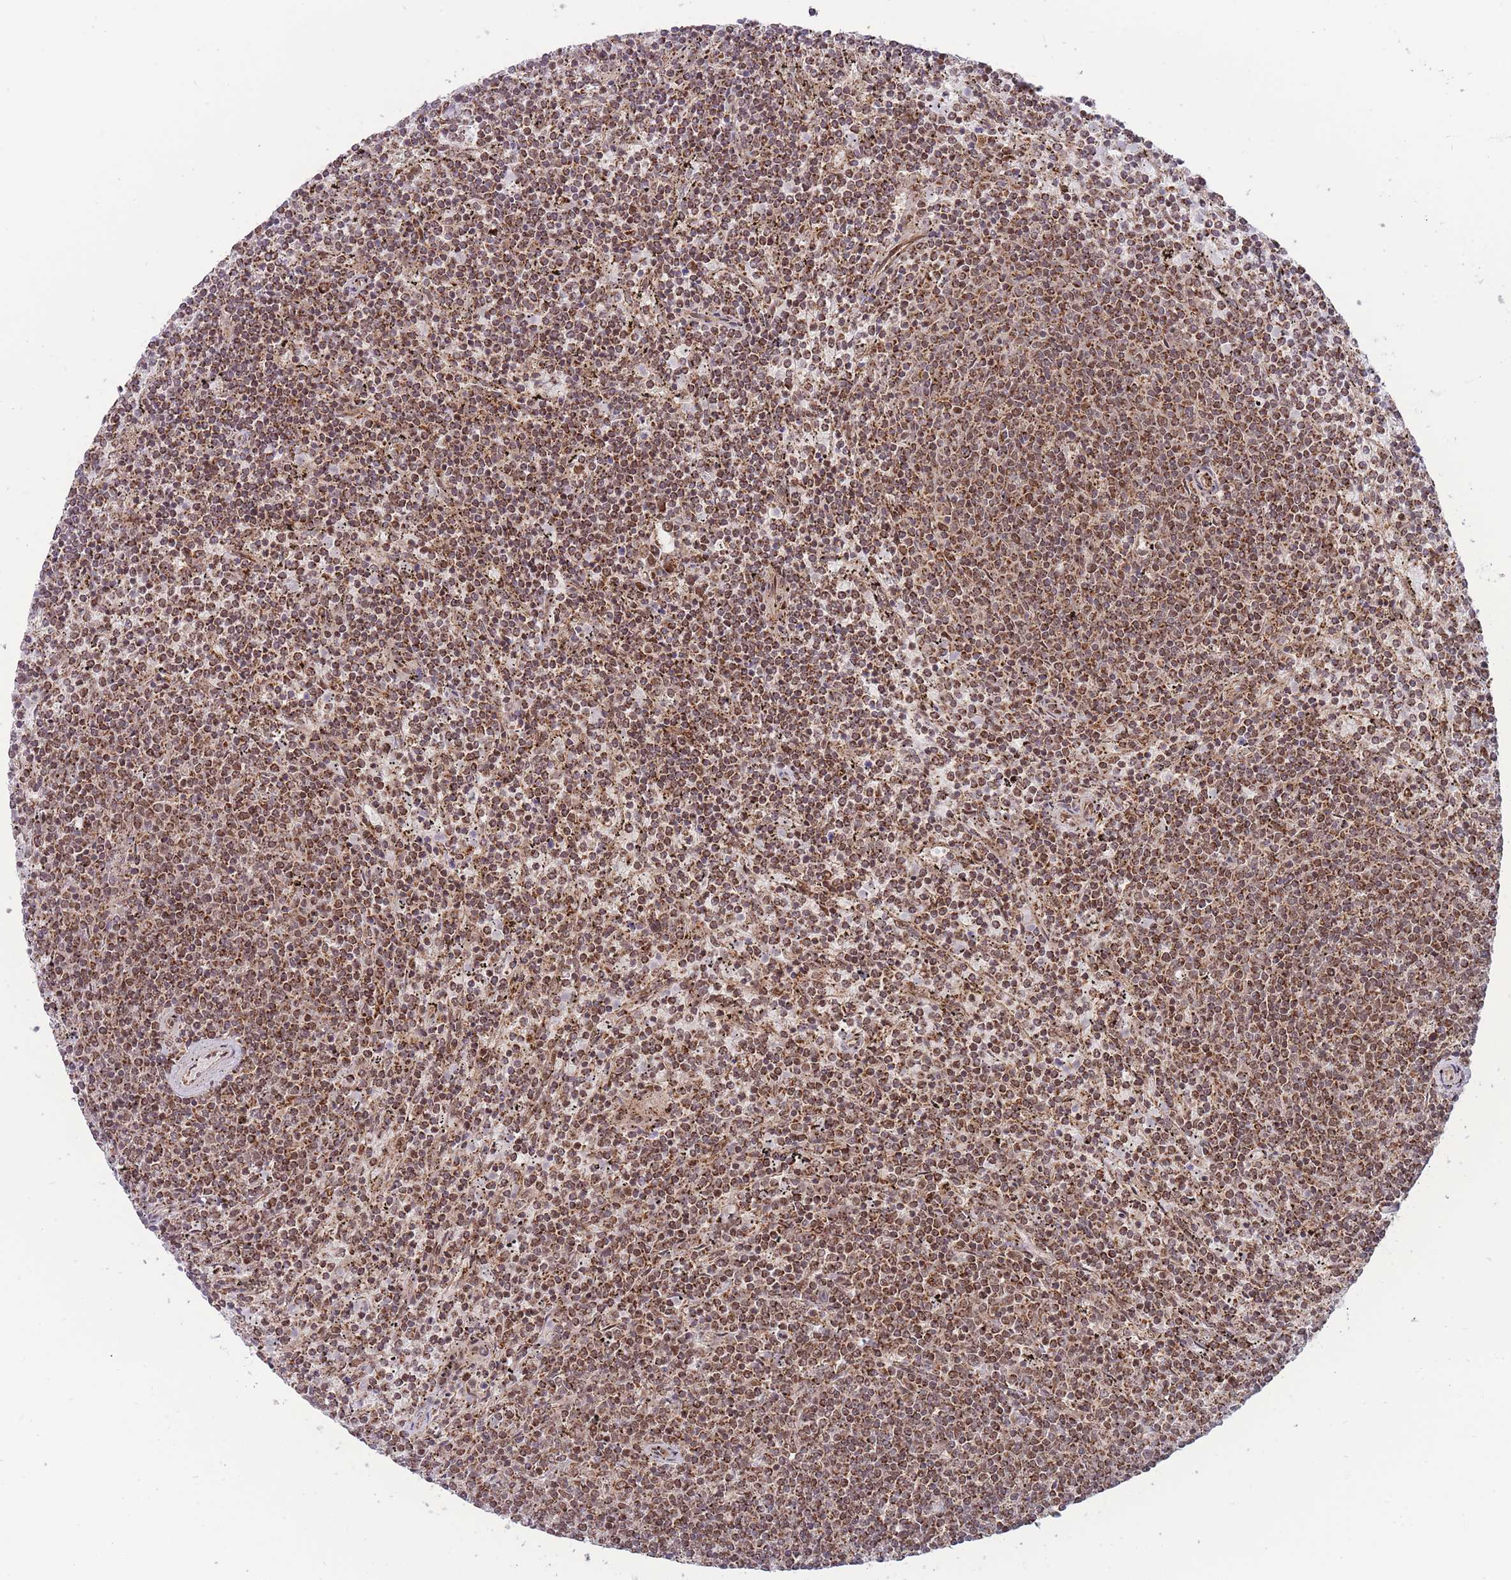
{"staining": {"intensity": "moderate", "quantity": ">75%", "location": "nuclear"}, "tissue": "lymphoma", "cell_type": "Tumor cells", "image_type": "cancer", "snomed": [{"axis": "morphology", "description": "Malignant lymphoma, non-Hodgkin's type, Low grade"}, {"axis": "topography", "description": "Spleen"}], "caption": "Protein positivity by IHC demonstrates moderate nuclear expression in about >75% of tumor cells in low-grade malignant lymphoma, non-Hodgkin's type.", "gene": "BOD1L1", "patient": {"sex": "female", "age": 50}}